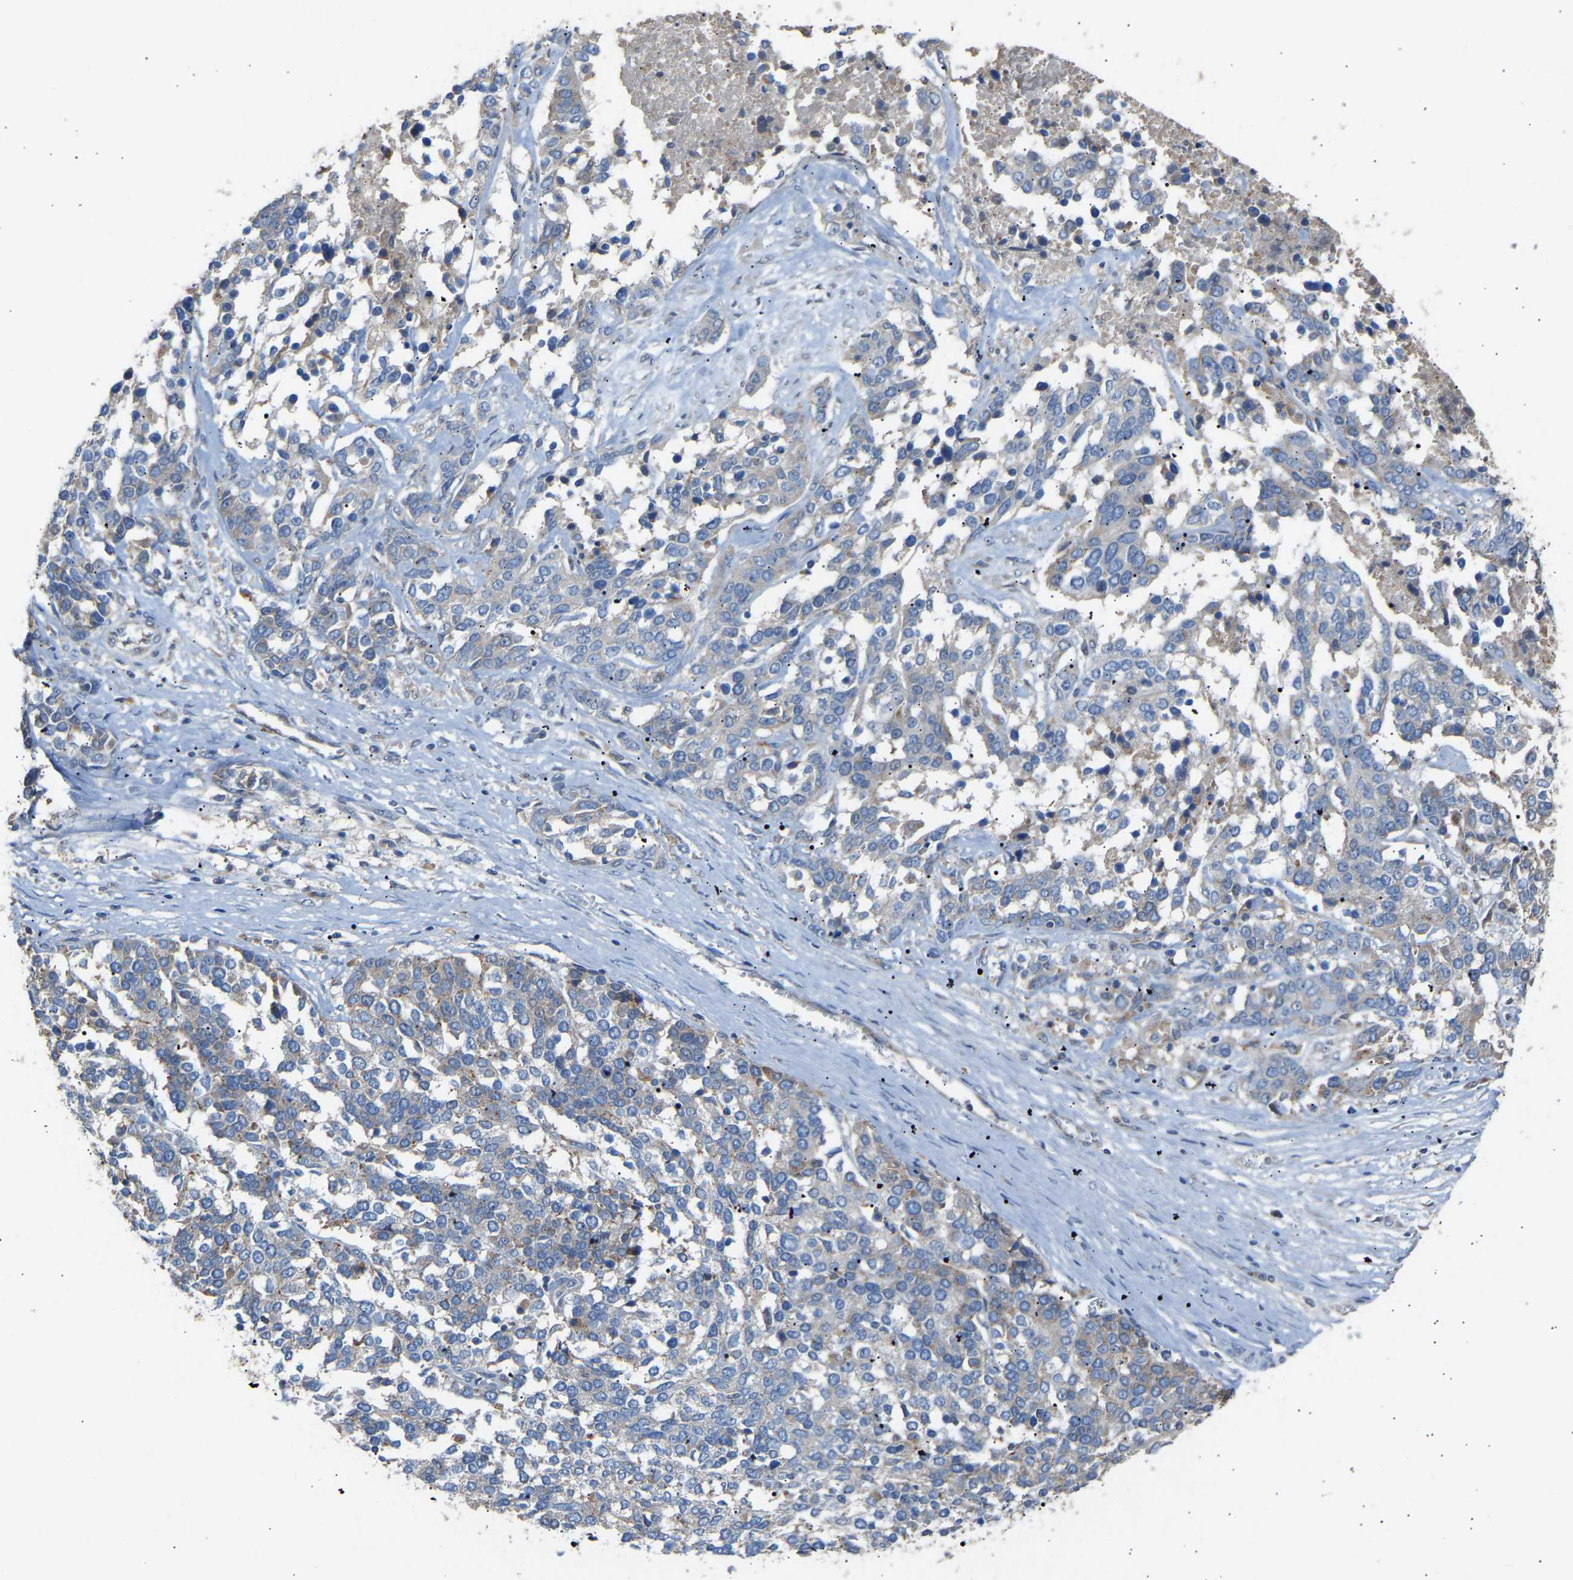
{"staining": {"intensity": "weak", "quantity": "<25%", "location": "cytoplasmic/membranous"}, "tissue": "ovarian cancer", "cell_type": "Tumor cells", "image_type": "cancer", "snomed": [{"axis": "morphology", "description": "Cystadenocarcinoma, serous, NOS"}, {"axis": "topography", "description": "Ovary"}], "caption": "This photomicrograph is of ovarian cancer (serous cystadenocarcinoma) stained with IHC to label a protein in brown with the nuclei are counter-stained blue. There is no positivity in tumor cells.", "gene": "RGP1", "patient": {"sex": "female", "age": 44}}